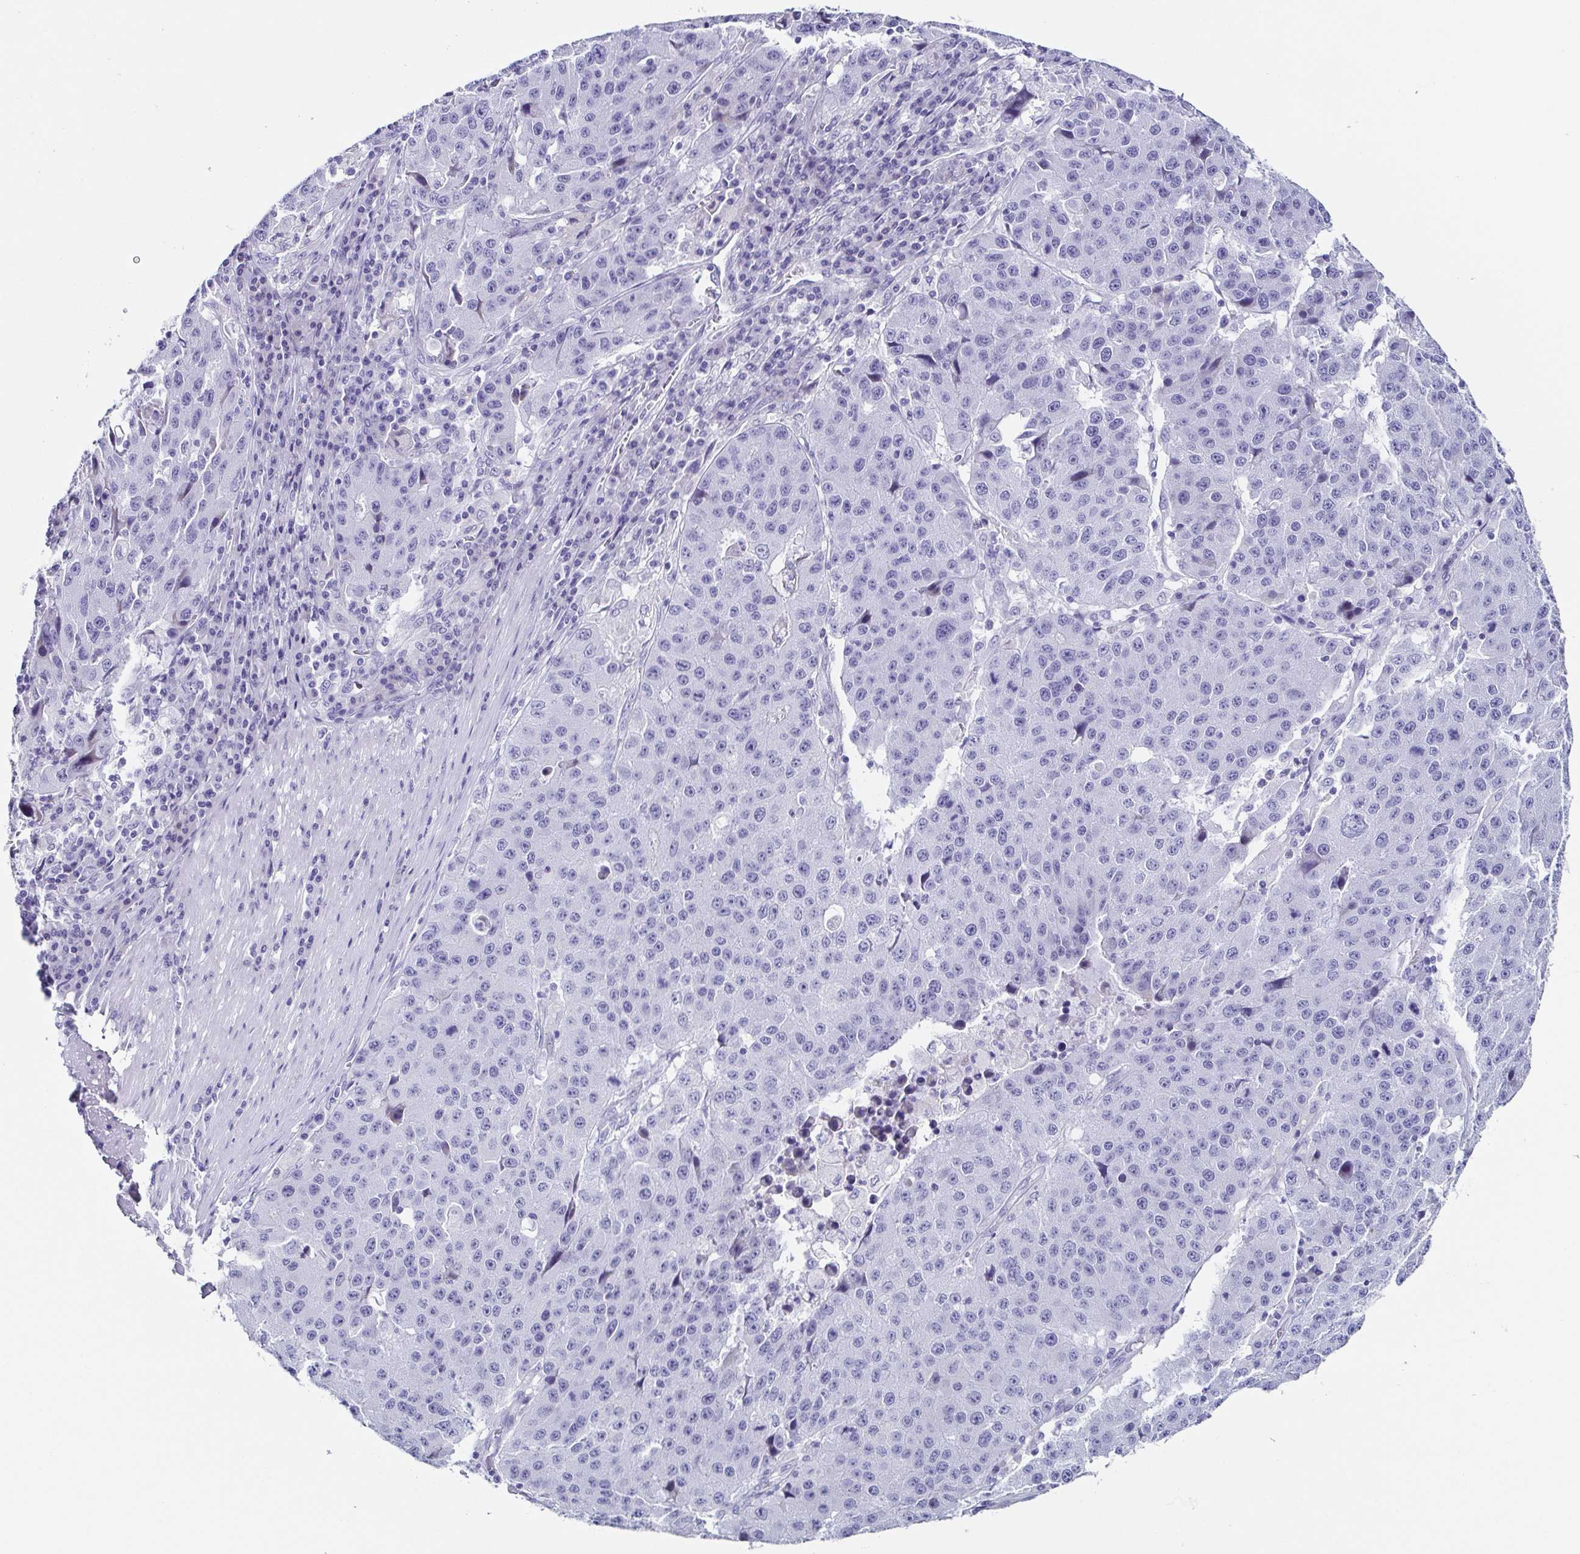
{"staining": {"intensity": "negative", "quantity": "none", "location": "none"}, "tissue": "stomach cancer", "cell_type": "Tumor cells", "image_type": "cancer", "snomed": [{"axis": "morphology", "description": "Adenocarcinoma, NOS"}, {"axis": "topography", "description": "Stomach"}], "caption": "Tumor cells show no significant protein staining in stomach adenocarcinoma.", "gene": "TNNT2", "patient": {"sex": "male", "age": 71}}